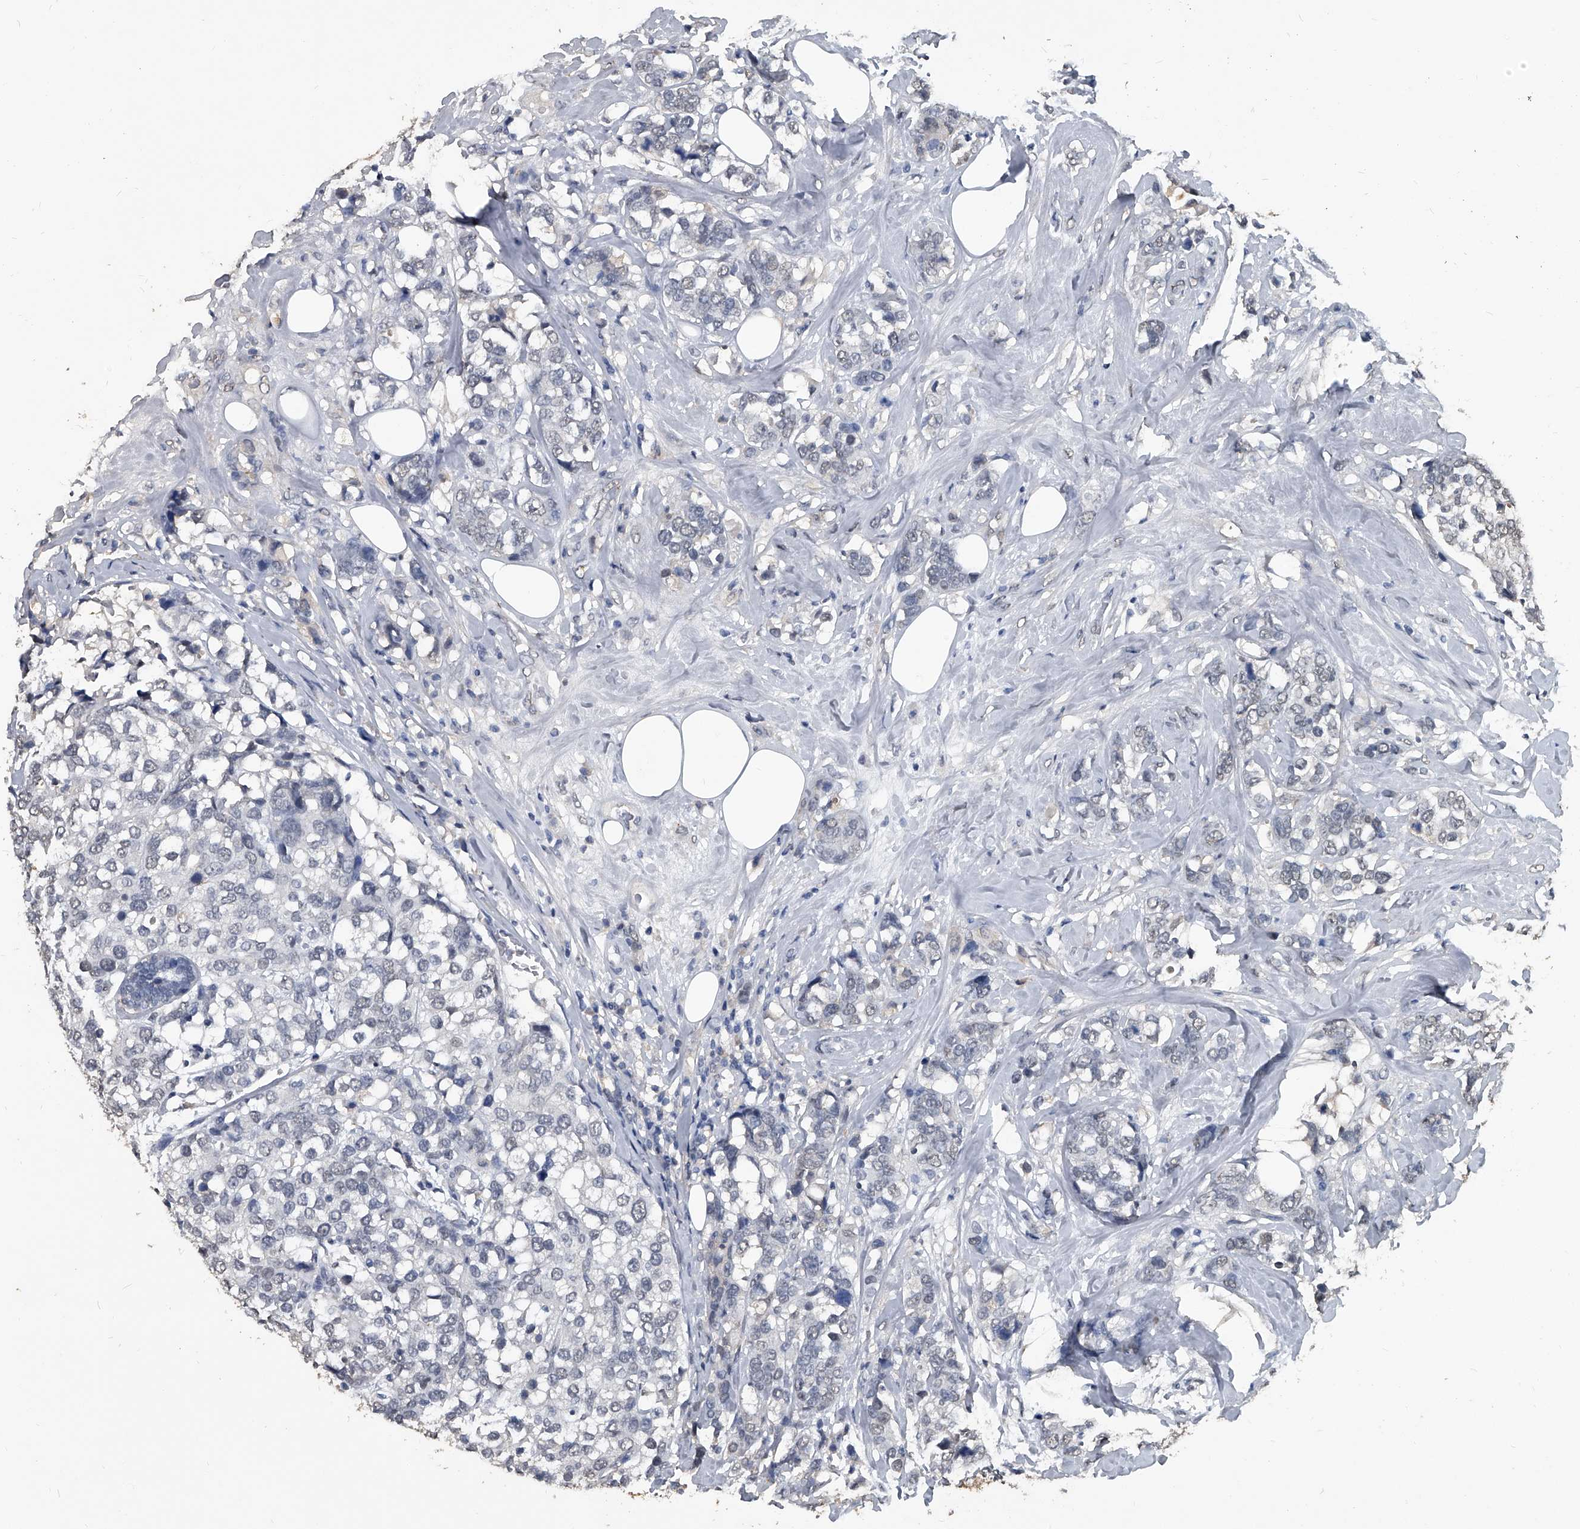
{"staining": {"intensity": "negative", "quantity": "none", "location": "none"}, "tissue": "breast cancer", "cell_type": "Tumor cells", "image_type": "cancer", "snomed": [{"axis": "morphology", "description": "Lobular carcinoma"}, {"axis": "topography", "description": "Breast"}], "caption": "High power microscopy micrograph of an immunohistochemistry histopathology image of breast cancer (lobular carcinoma), revealing no significant staining in tumor cells.", "gene": "MATR3", "patient": {"sex": "female", "age": 59}}